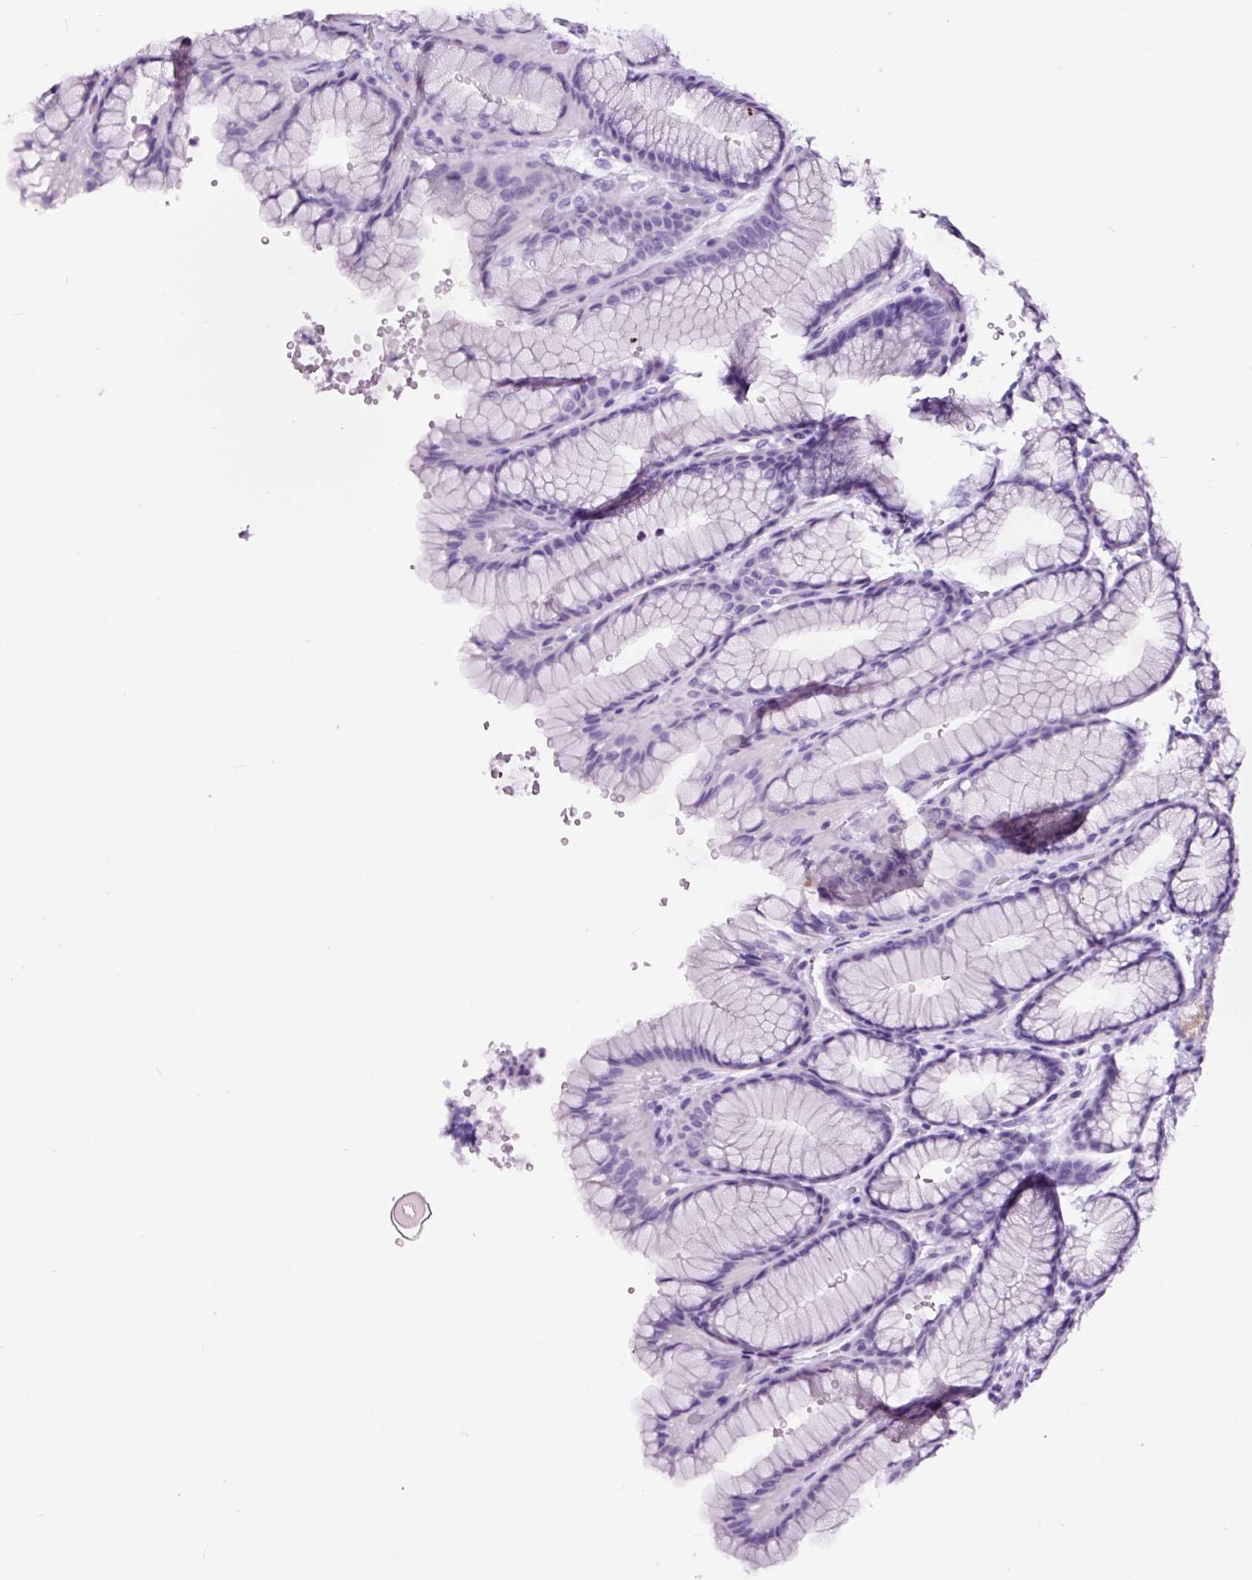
{"staining": {"intensity": "negative", "quantity": "none", "location": "none"}, "tissue": "stomach", "cell_type": "Glandular cells", "image_type": "normal", "snomed": [{"axis": "morphology", "description": "Normal tissue, NOS"}, {"axis": "morphology", "description": "Adenocarcinoma, NOS"}, {"axis": "topography", "description": "Stomach"}], "caption": "IHC of unremarkable stomach displays no positivity in glandular cells. The staining was performed using DAB to visualize the protein expression in brown, while the nuclei were stained in blue with hematoxylin (Magnification: 20x).", "gene": "FBXL7", "patient": {"sex": "male", "age": 57}}